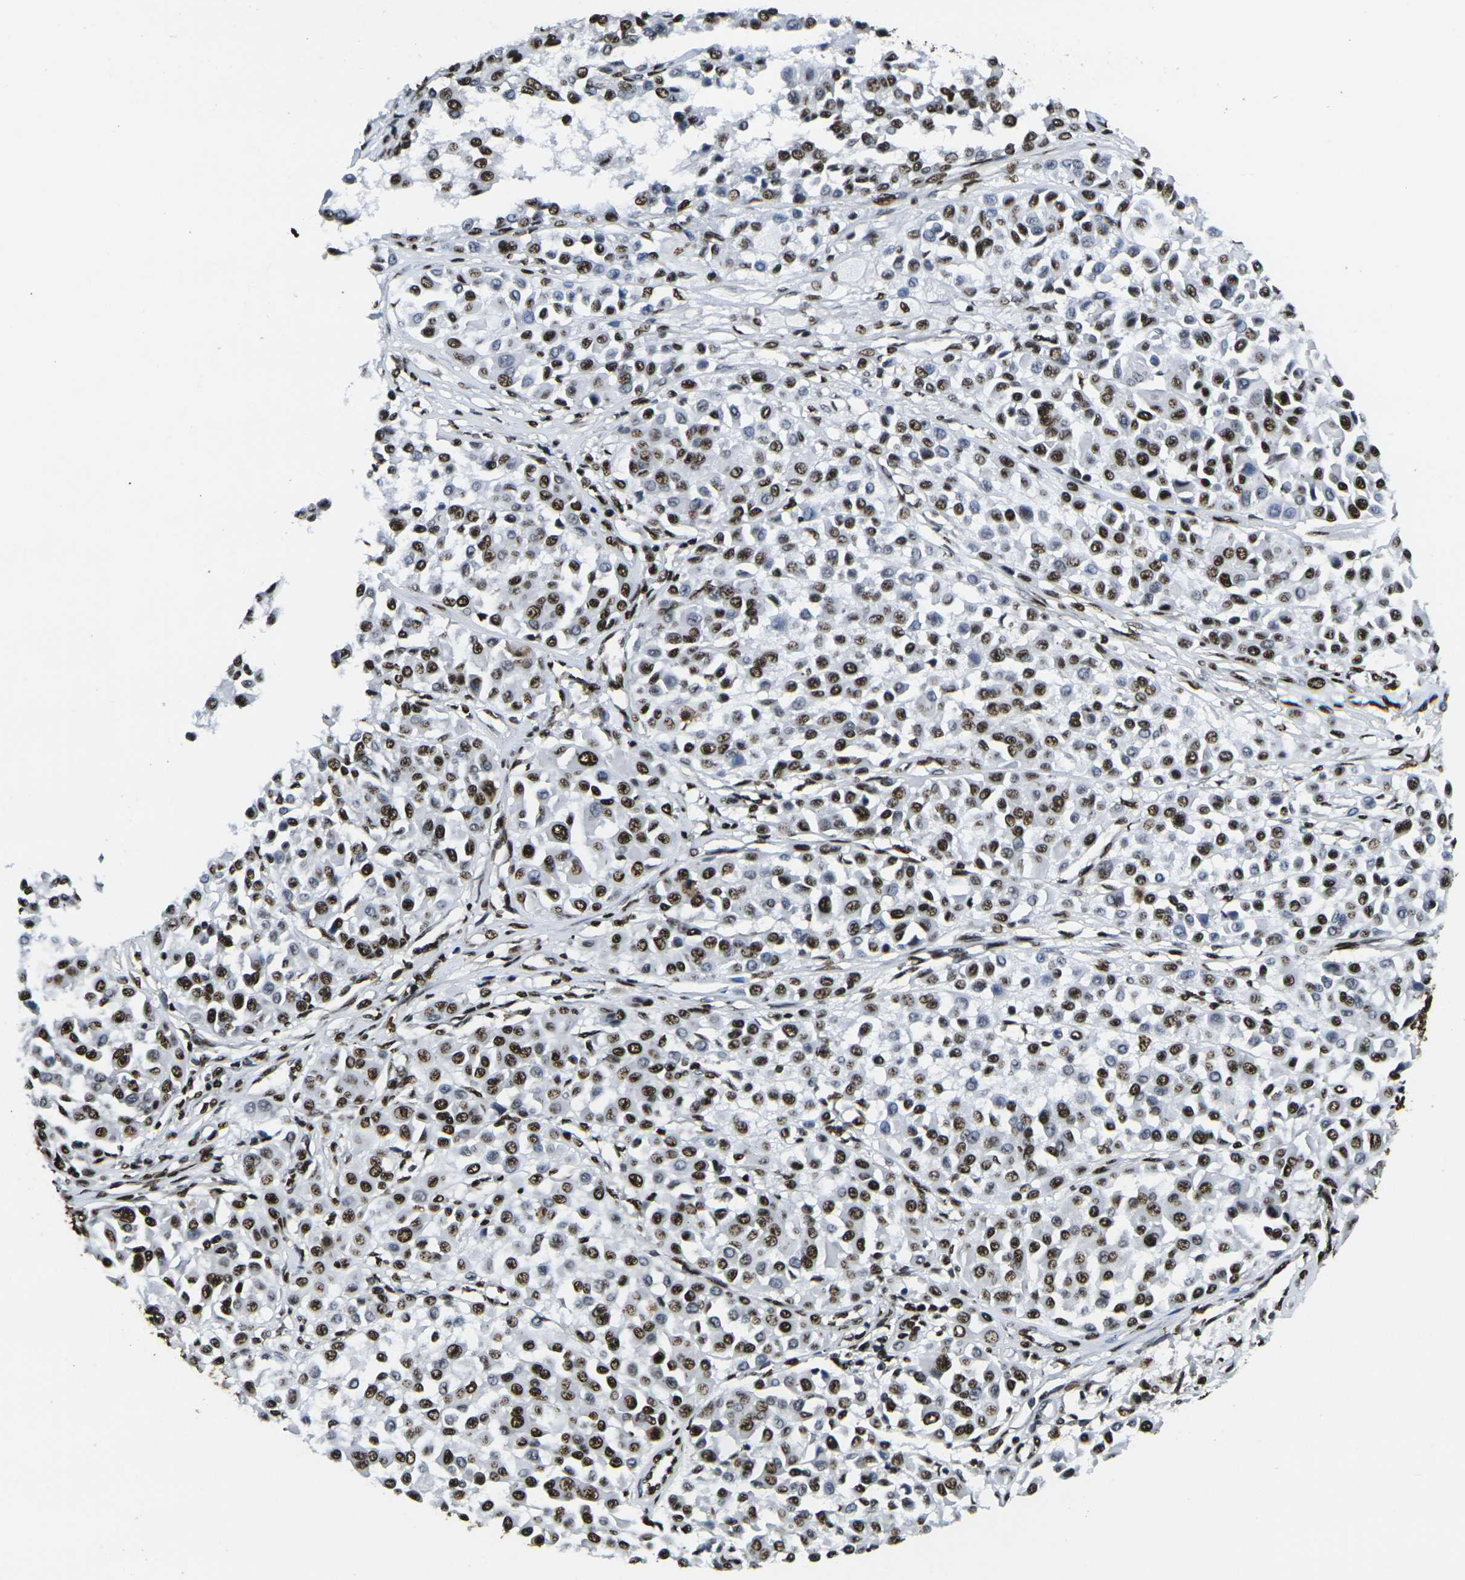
{"staining": {"intensity": "strong", "quantity": ">75%", "location": "nuclear"}, "tissue": "melanoma", "cell_type": "Tumor cells", "image_type": "cancer", "snomed": [{"axis": "morphology", "description": "Malignant melanoma, Metastatic site"}, {"axis": "topography", "description": "Soft tissue"}], "caption": "Tumor cells show high levels of strong nuclear positivity in about >75% of cells in melanoma.", "gene": "SMARCC1", "patient": {"sex": "male", "age": 41}}